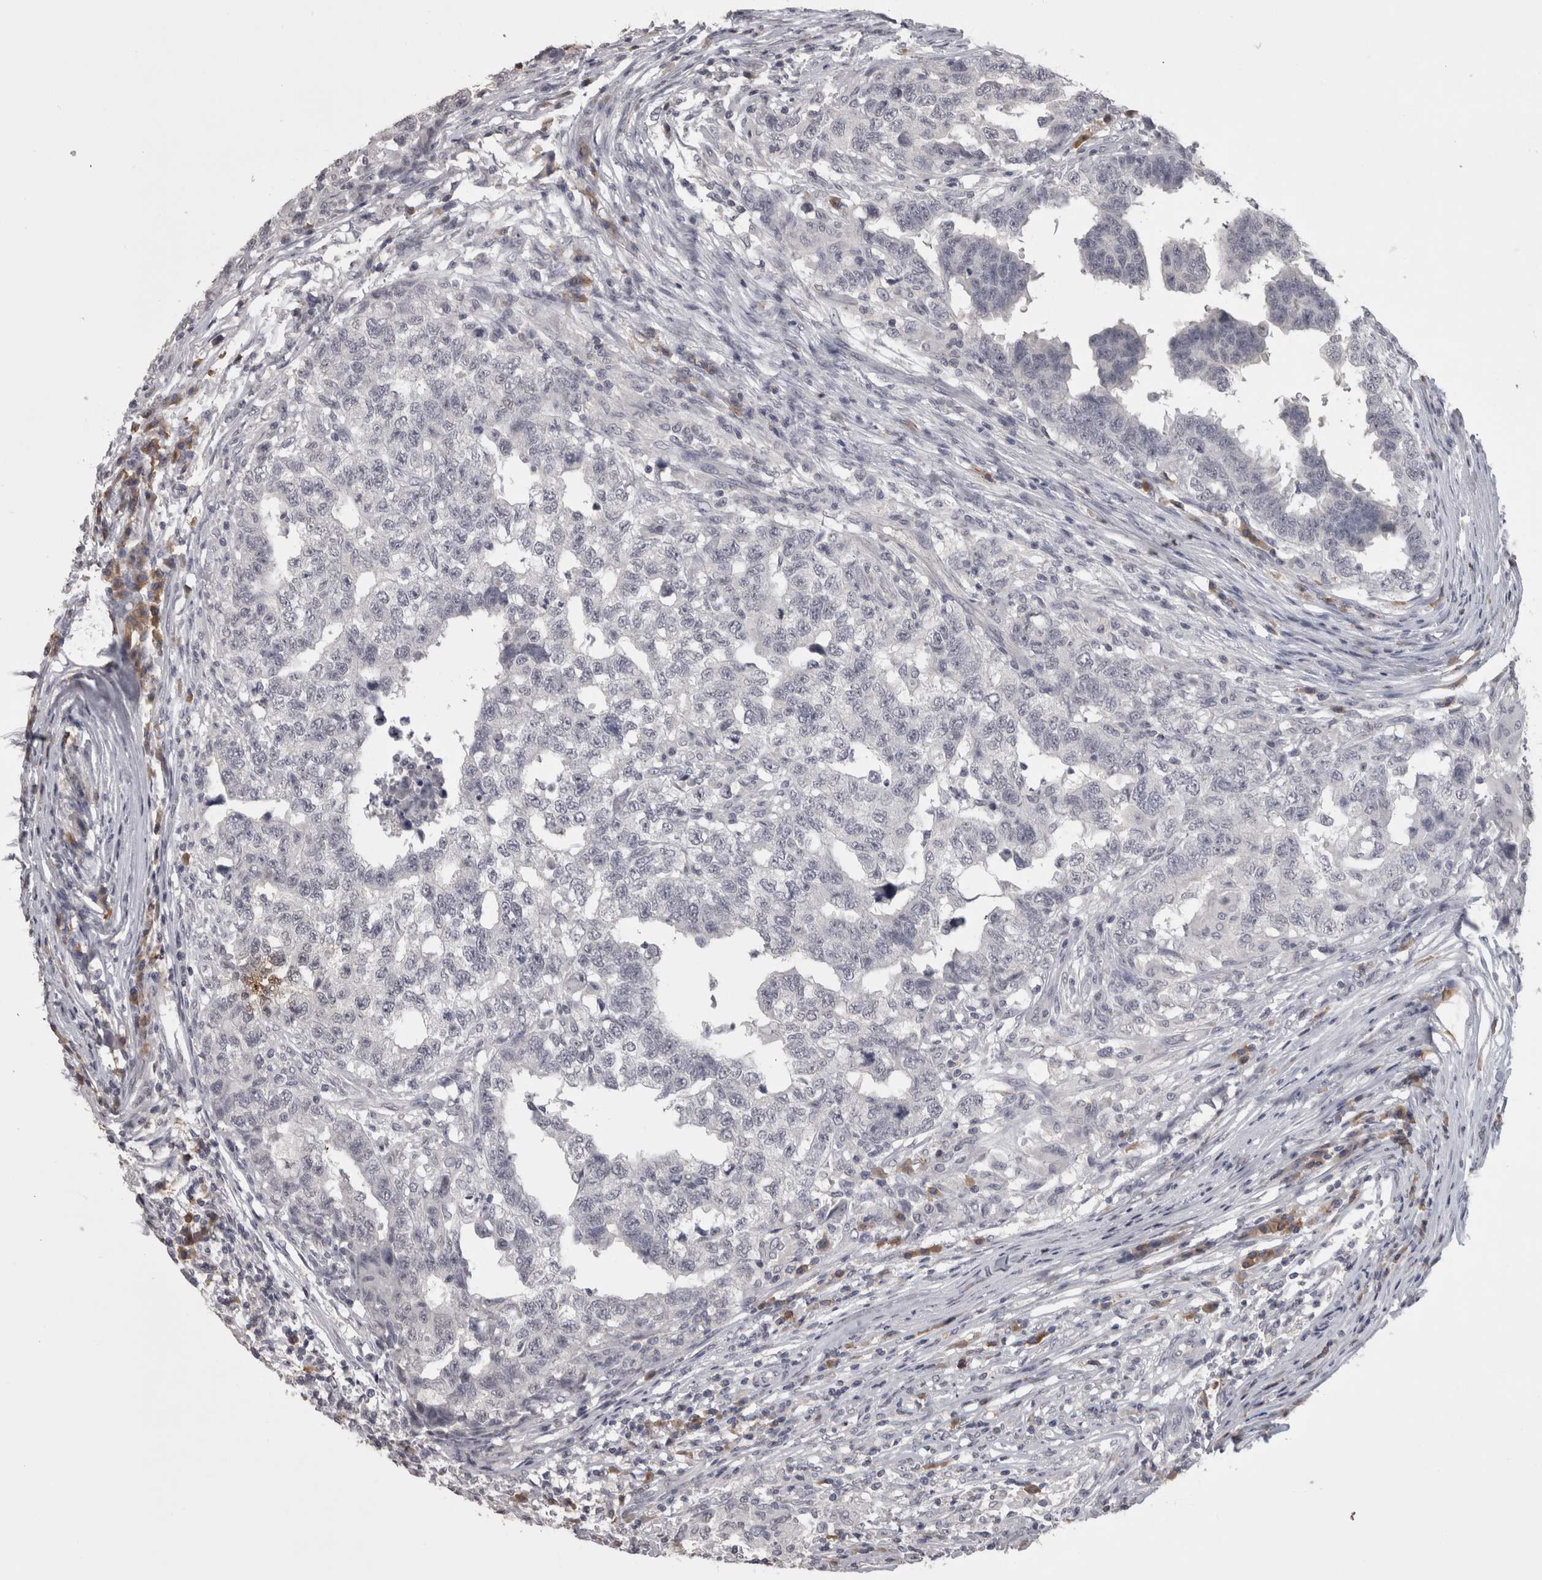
{"staining": {"intensity": "negative", "quantity": "none", "location": "none"}, "tissue": "testis cancer", "cell_type": "Tumor cells", "image_type": "cancer", "snomed": [{"axis": "morphology", "description": "Carcinoma, Embryonal, NOS"}, {"axis": "topography", "description": "Testis"}], "caption": "High magnification brightfield microscopy of testis embryonal carcinoma stained with DAB (brown) and counterstained with hematoxylin (blue): tumor cells show no significant positivity.", "gene": "LAX1", "patient": {"sex": "male", "age": 21}}